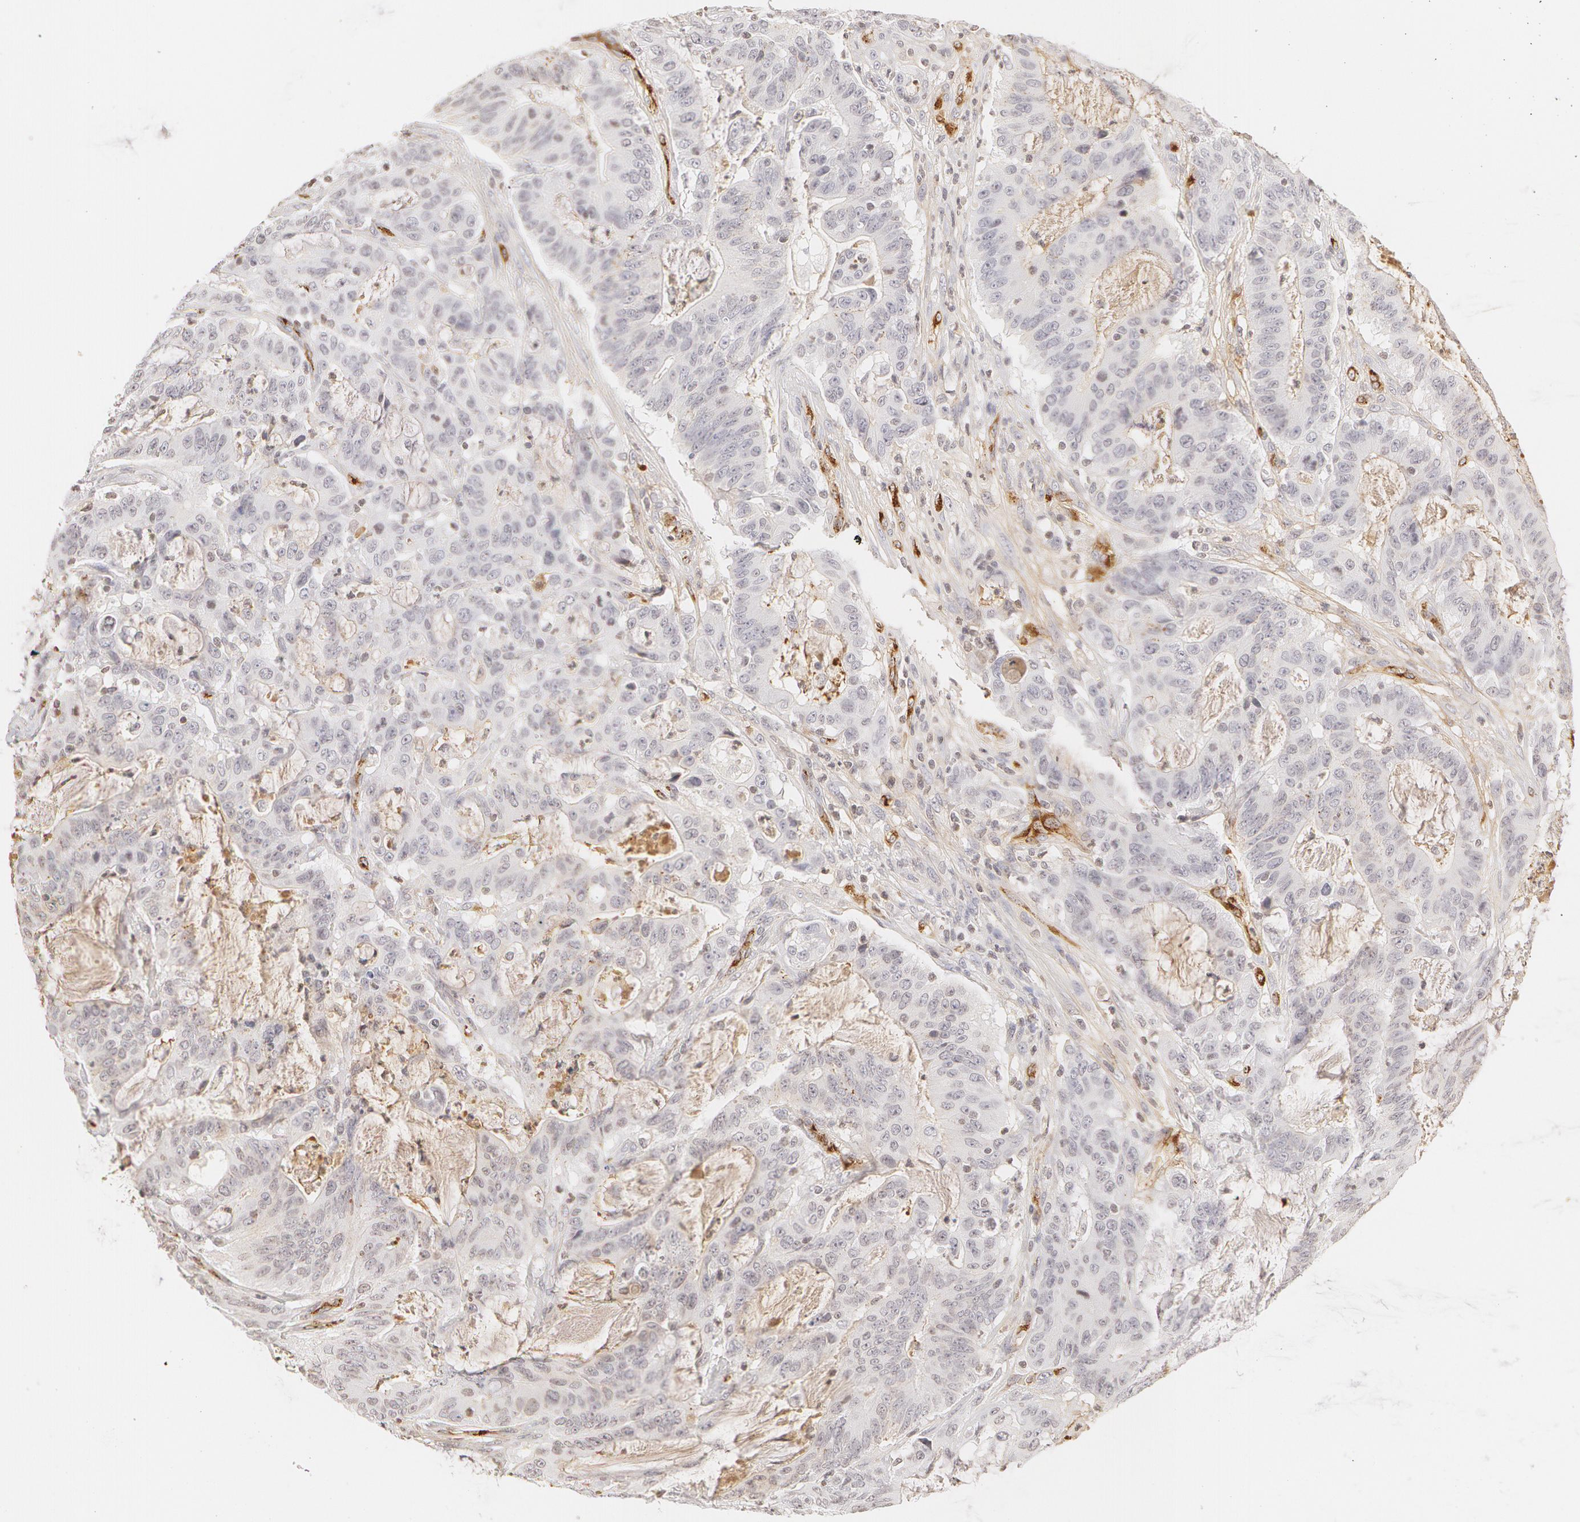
{"staining": {"intensity": "negative", "quantity": "none", "location": "none"}, "tissue": "colorectal cancer", "cell_type": "Tumor cells", "image_type": "cancer", "snomed": [{"axis": "morphology", "description": "Adenocarcinoma, NOS"}, {"axis": "topography", "description": "Colon"}], "caption": "DAB immunohistochemical staining of human colorectal cancer (adenocarcinoma) displays no significant staining in tumor cells.", "gene": "VWF", "patient": {"sex": "male", "age": 54}}